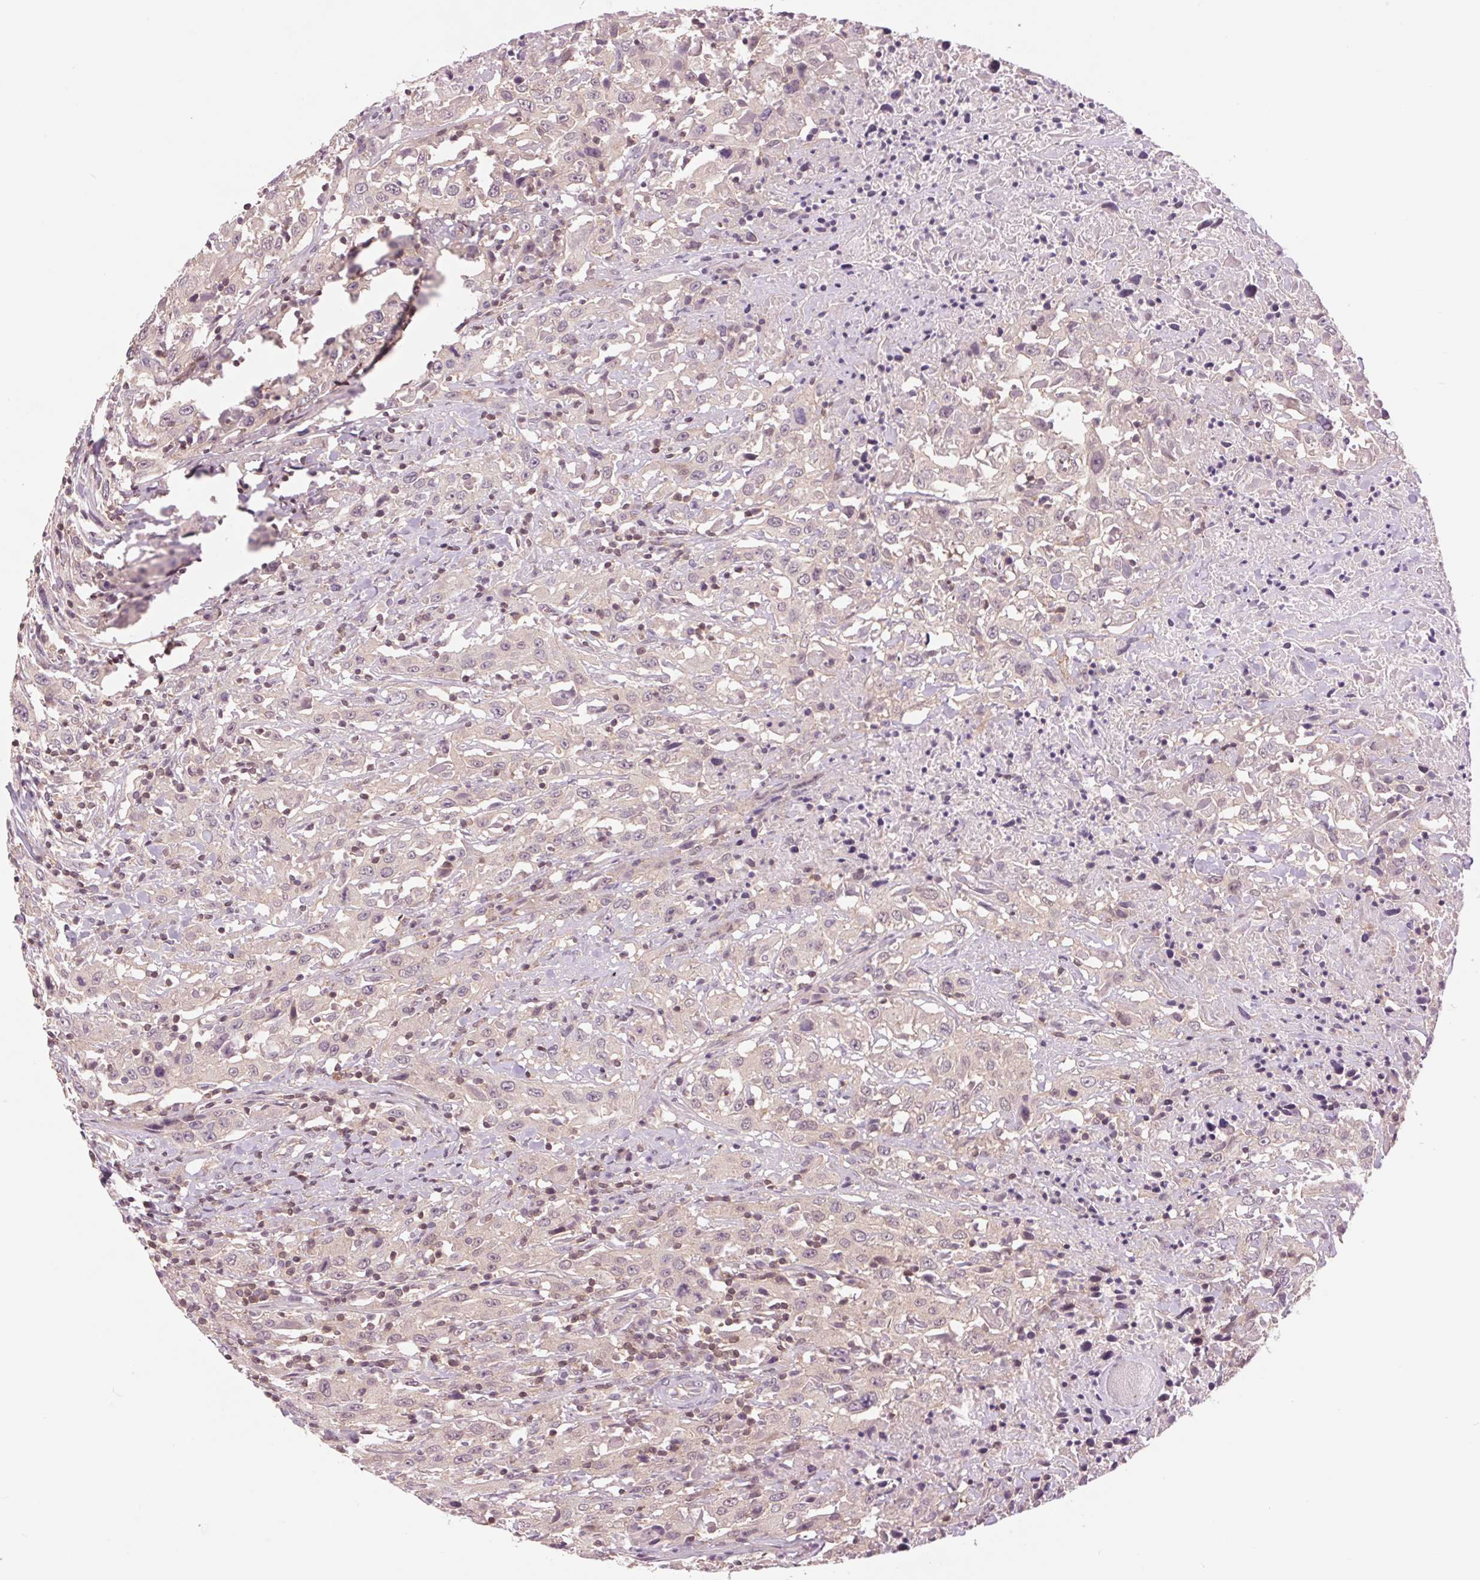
{"staining": {"intensity": "negative", "quantity": "none", "location": "none"}, "tissue": "urothelial cancer", "cell_type": "Tumor cells", "image_type": "cancer", "snomed": [{"axis": "morphology", "description": "Urothelial carcinoma, High grade"}, {"axis": "topography", "description": "Urinary bladder"}], "caption": "Urothelial cancer stained for a protein using immunohistochemistry (IHC) exhibits no positivity tumor cells.", "gene": "SH3RF2", "patient": {"sex": "male", "age": 61}}